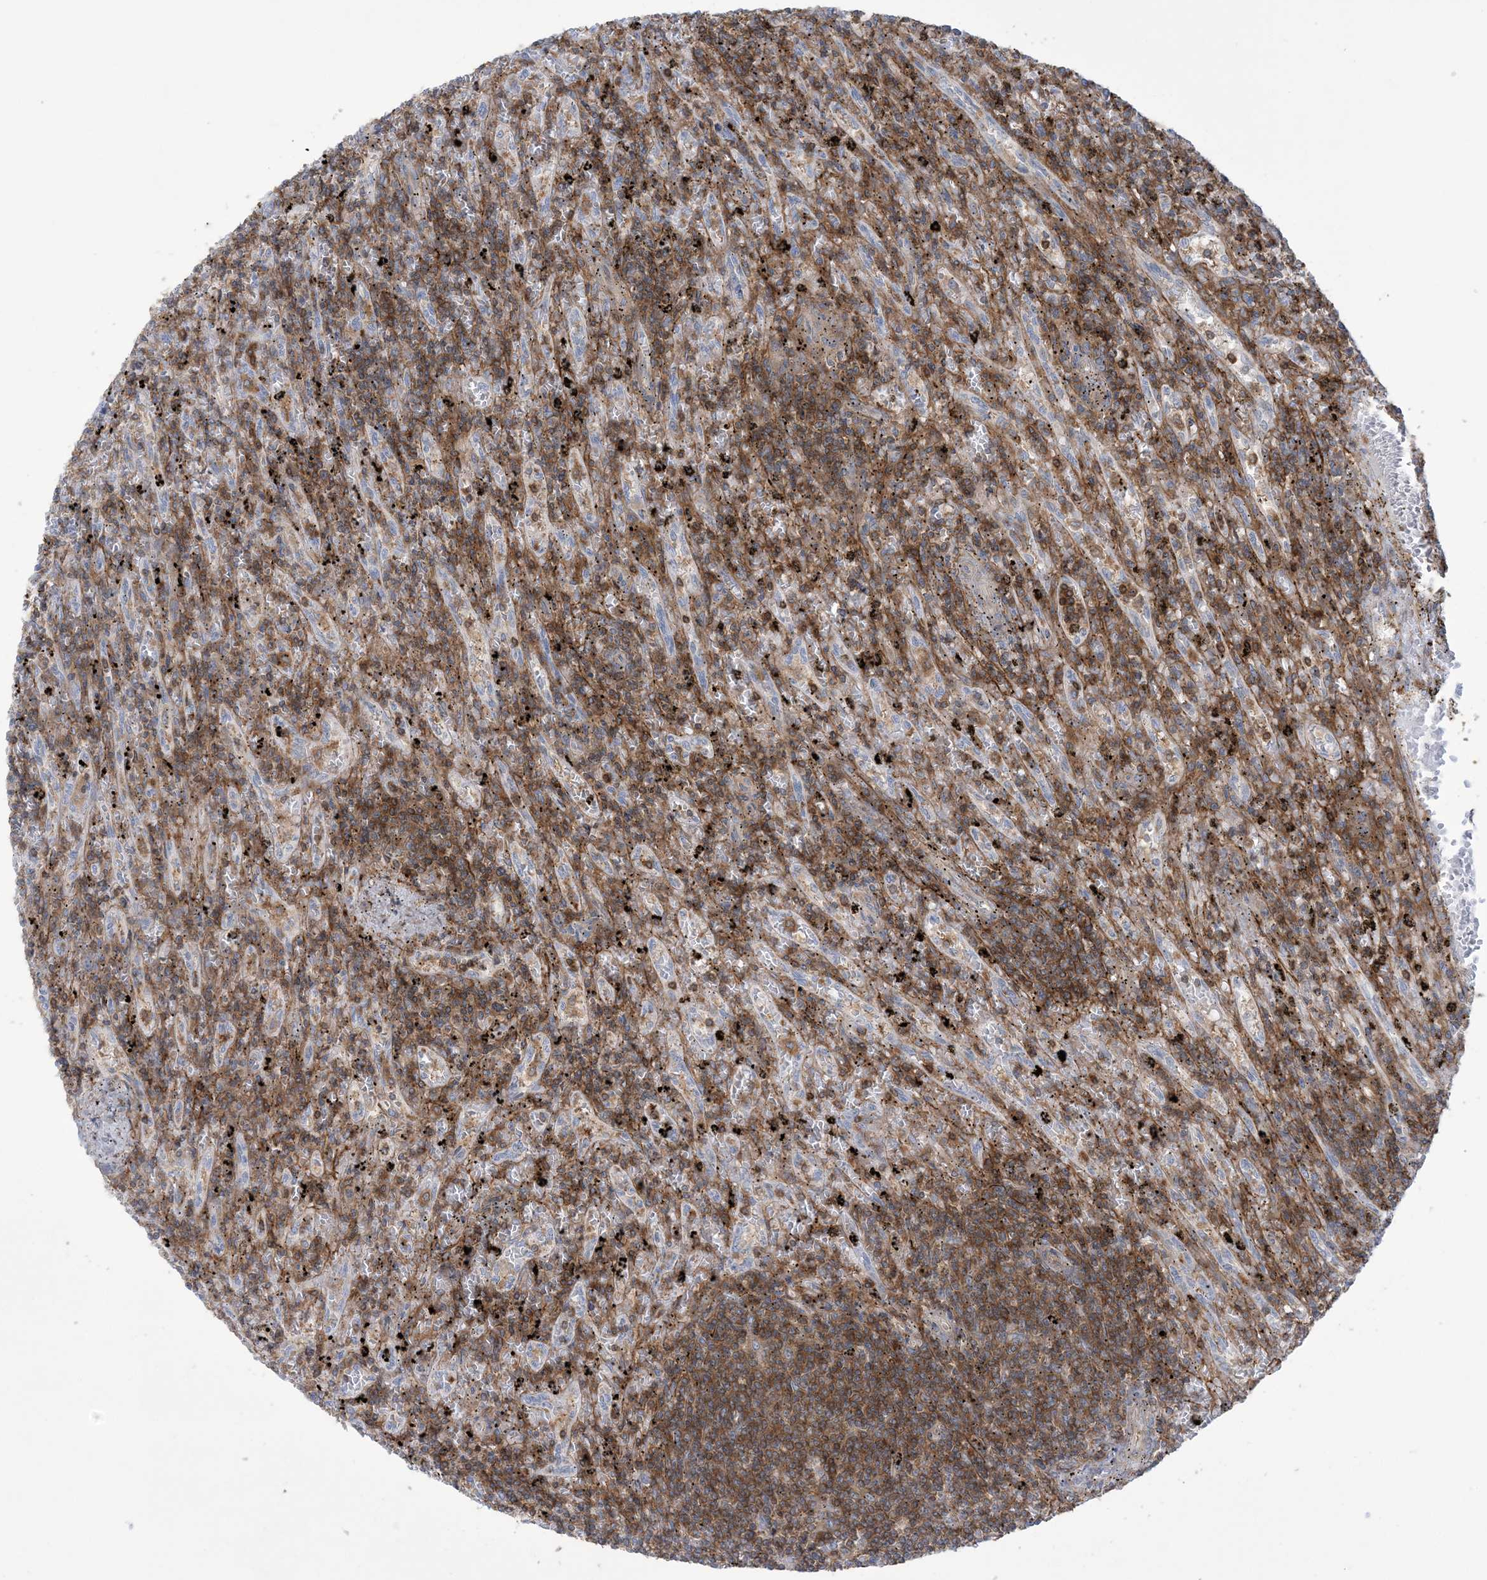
{"staining": {"intensity": "strong", "quantity": ">75%", "location": "cytoplasmic/membranous"}, "tissue": "lymphoma", "cell_type": "Tumor cells", "image_type": "cancer", "snomed": [{"axis": "morphology", "description": "Malignant lymphoma, non-Hodgkin's type, Low grade"}, {"axis": "topography", "description": "Spleen"}], "caption": "Lymphoma tissue exhibits strong cytoplasmic/membranous staining in approximately >75% of tumor cells, visualized by immunohistochemistry.", "gene": "ARHGAP30", "patient": {"sex": "male", "age": 76}}